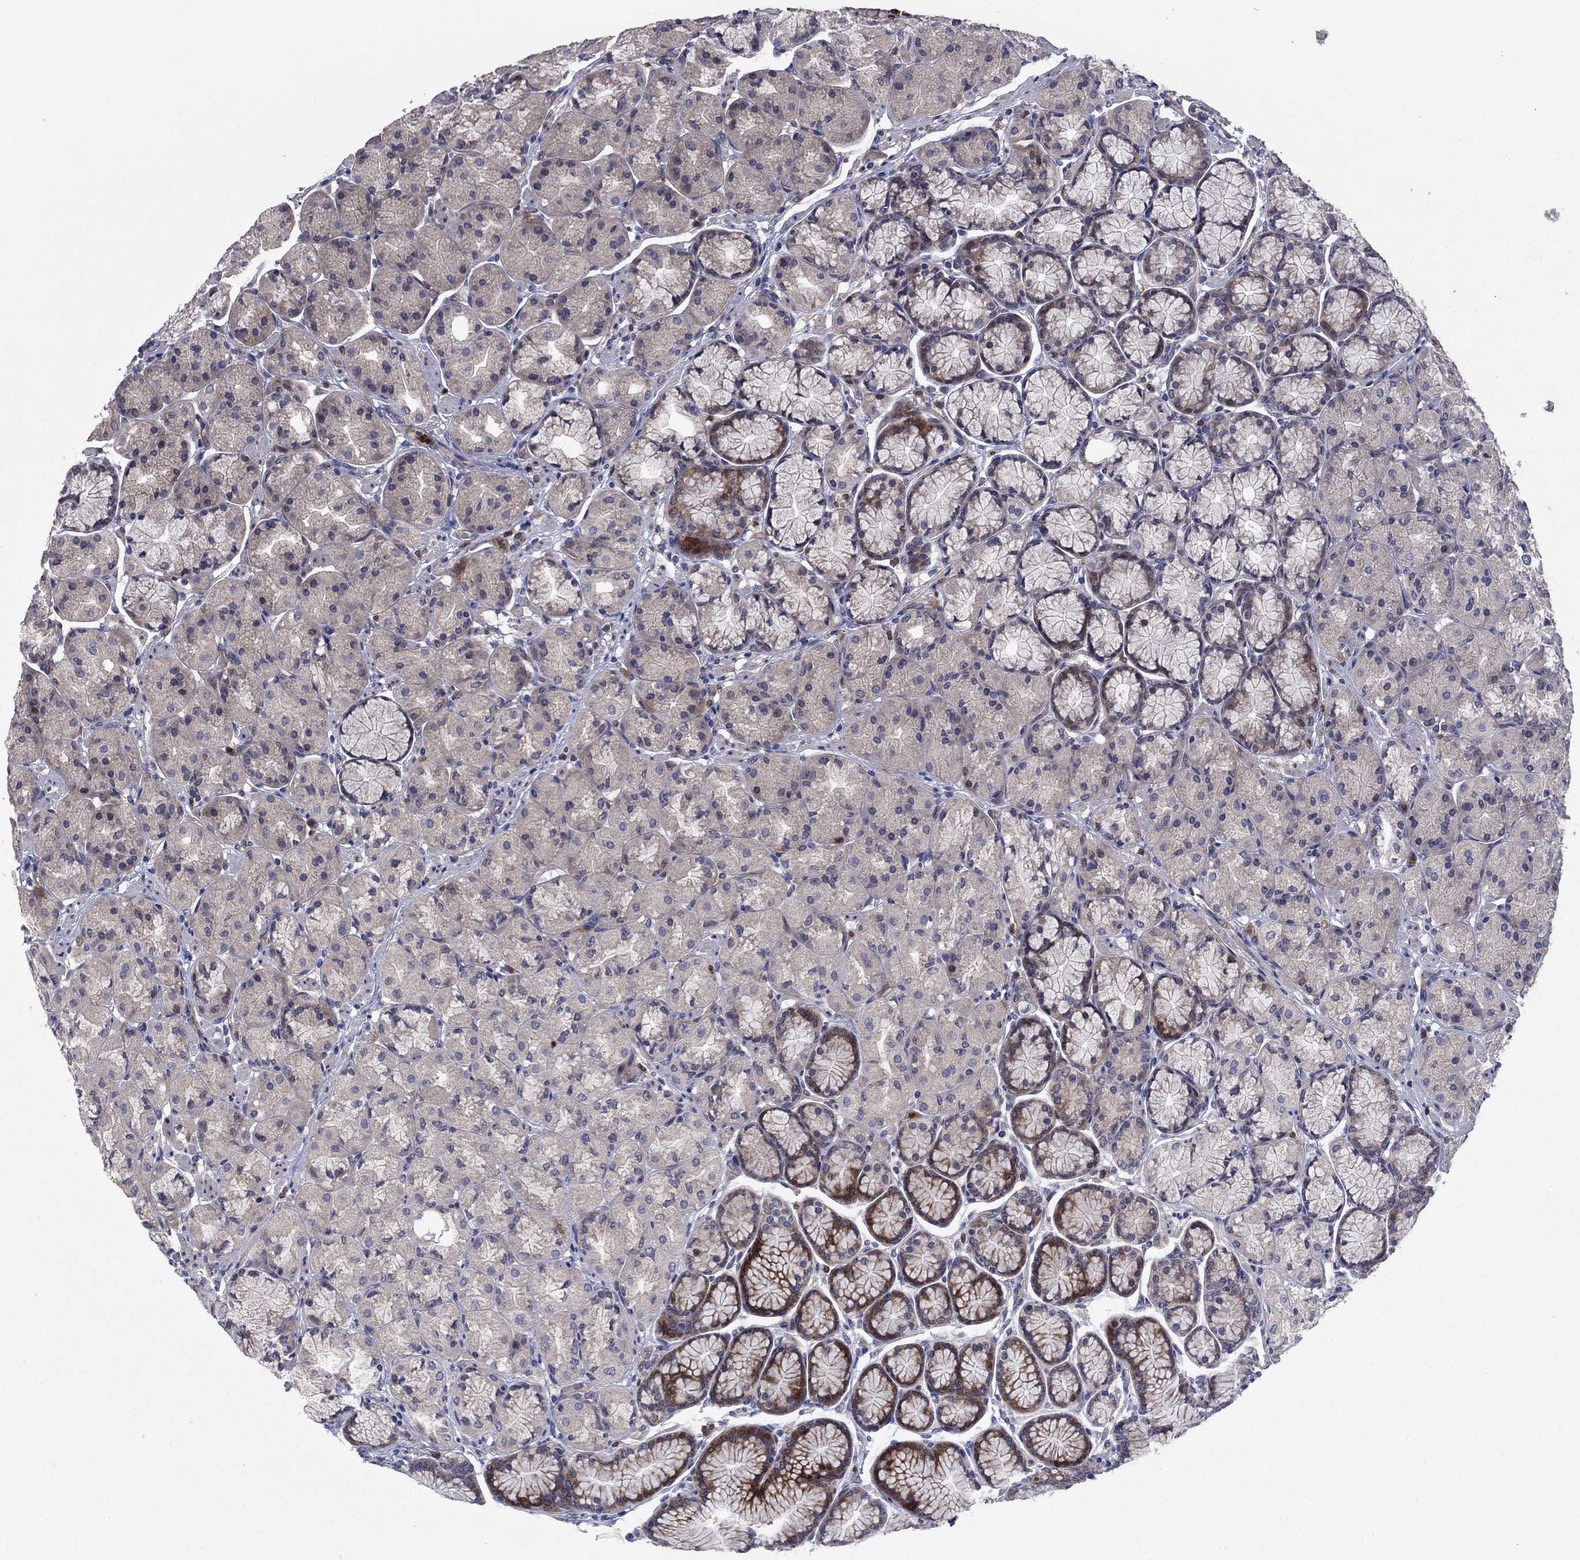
{"staining": {"intensity": "strong", "quantity": "<25%", "location": "cytoplasmic/membranous"}, "tissue": "stomach", "cell_type": "Glandular cells", "image_type": "normal", "snomed": [{"axis": "morphology", "description": "Normal tissue, NOS"}, {"axis": "morphology", "description": "Adenocarcinoma, NOS"}, {"axis": "morphology", "description": "Adenocarcinoma, High grade"}, {"axis": "topography", "description": "Stomach, upper"}, {"axis": "topography", "description": "Stomach"}], "caption": "Strong cytoplasmic/membranous protein expression is seen in approximately <25% of glandular cells in stomach. The staining was performed using DAB, with brown indicating positive protein expression. Nuclei are stained blue with hematoxylin.", "gene": "MSRB1", "patient": {"sex": "female", "age": 65}}